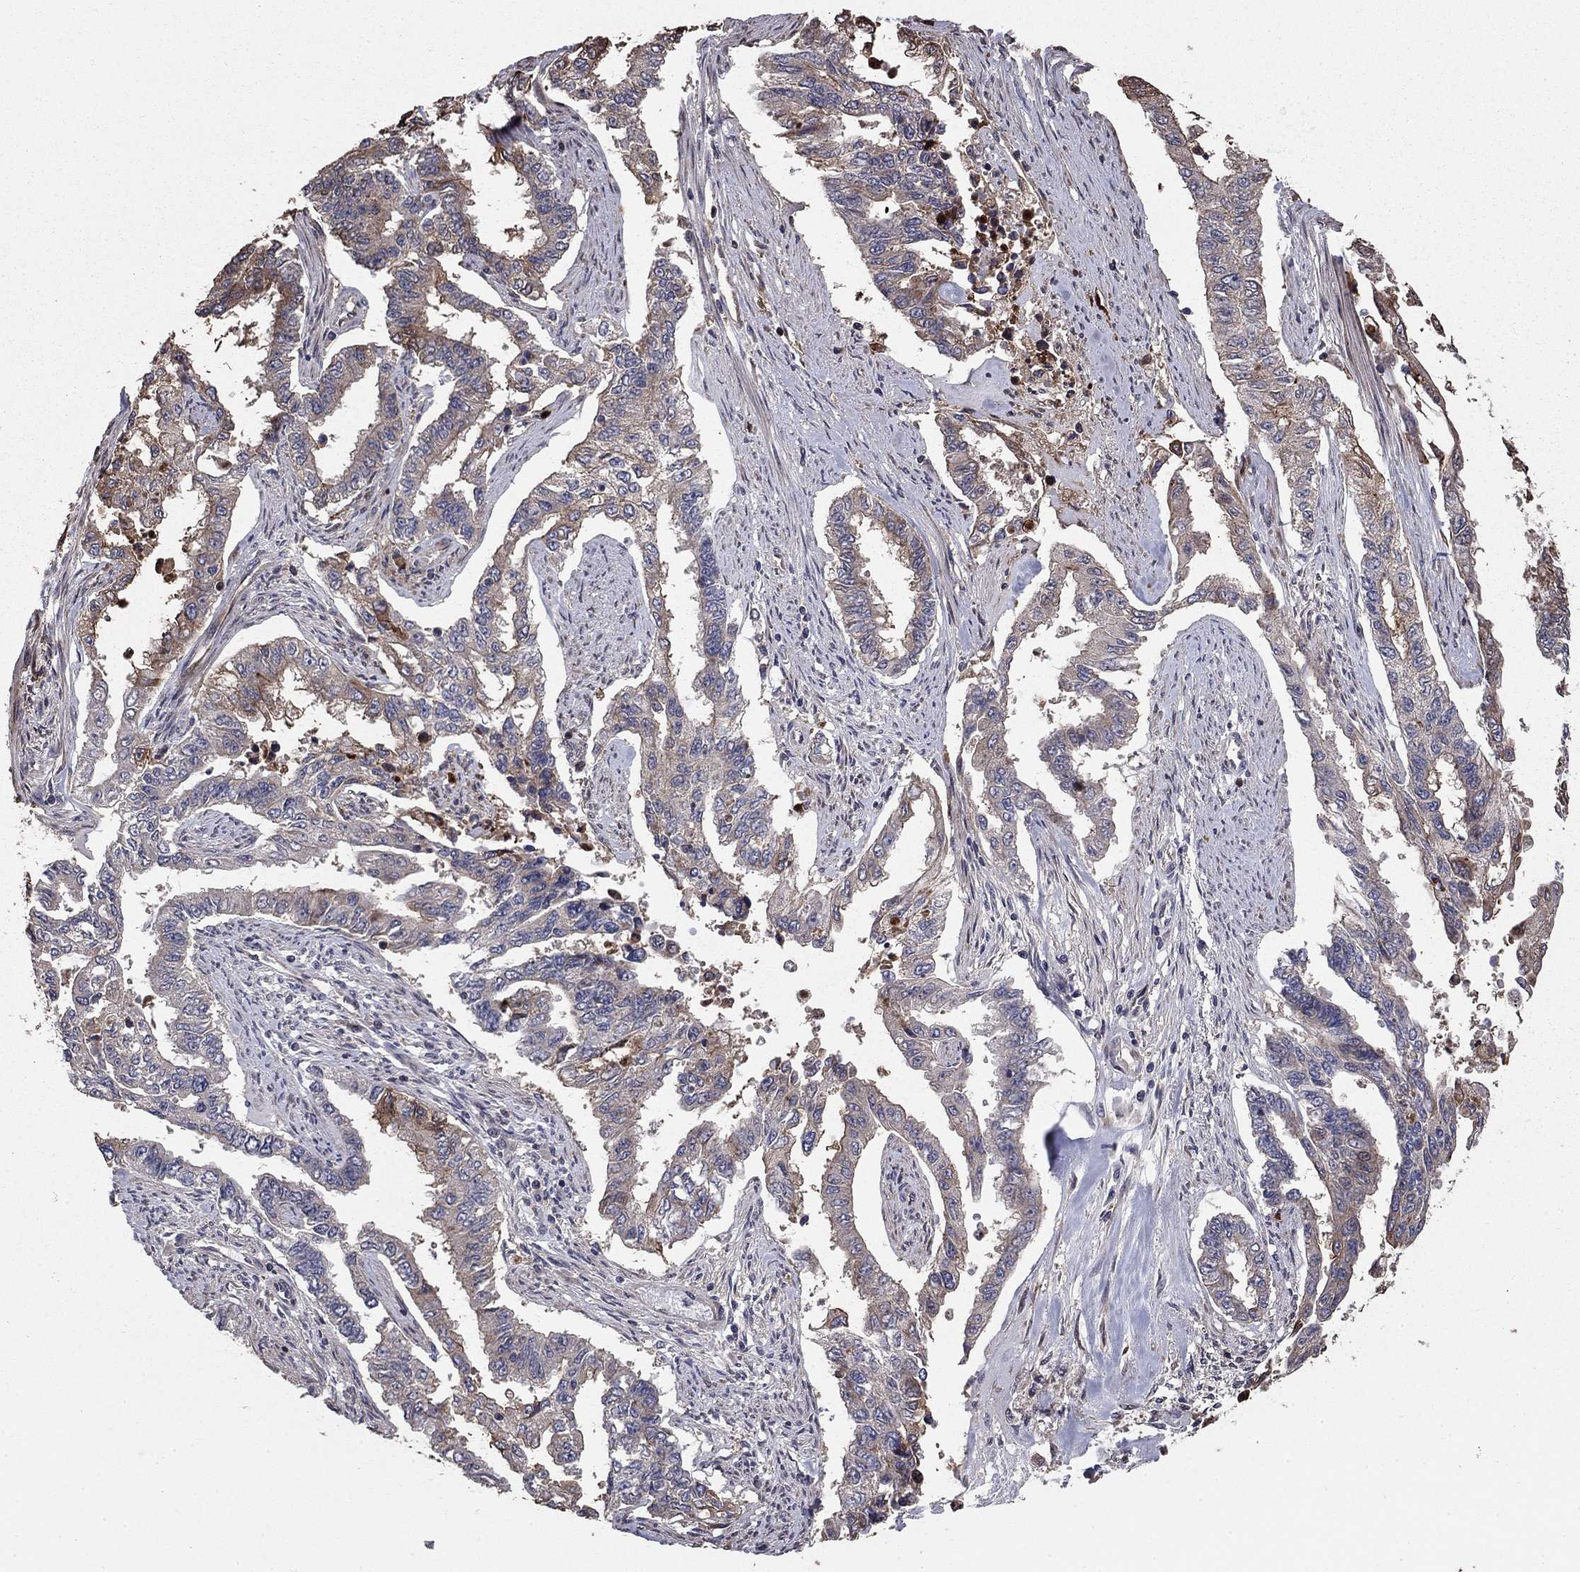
{"staining": {"intensity": "weak", "quantity": "<25%", "location": "cytoplasmic/membranous"}, "tissue": "endometrial cancer", "cell_type": "Tumor cells", "image_type": "cancer", "snomed": [{"axis": "morphology", "description": "Adenocarcinoma, NOS"}, {"axis": "topography", "description": "Uterus"}], "caption": "The immunohistochemistry image has no significant staining in tumor cells of endometrial adenocarcinoma tissue.", "gene": "GYG1", "patient": {"sex": "female", "age": 59}}